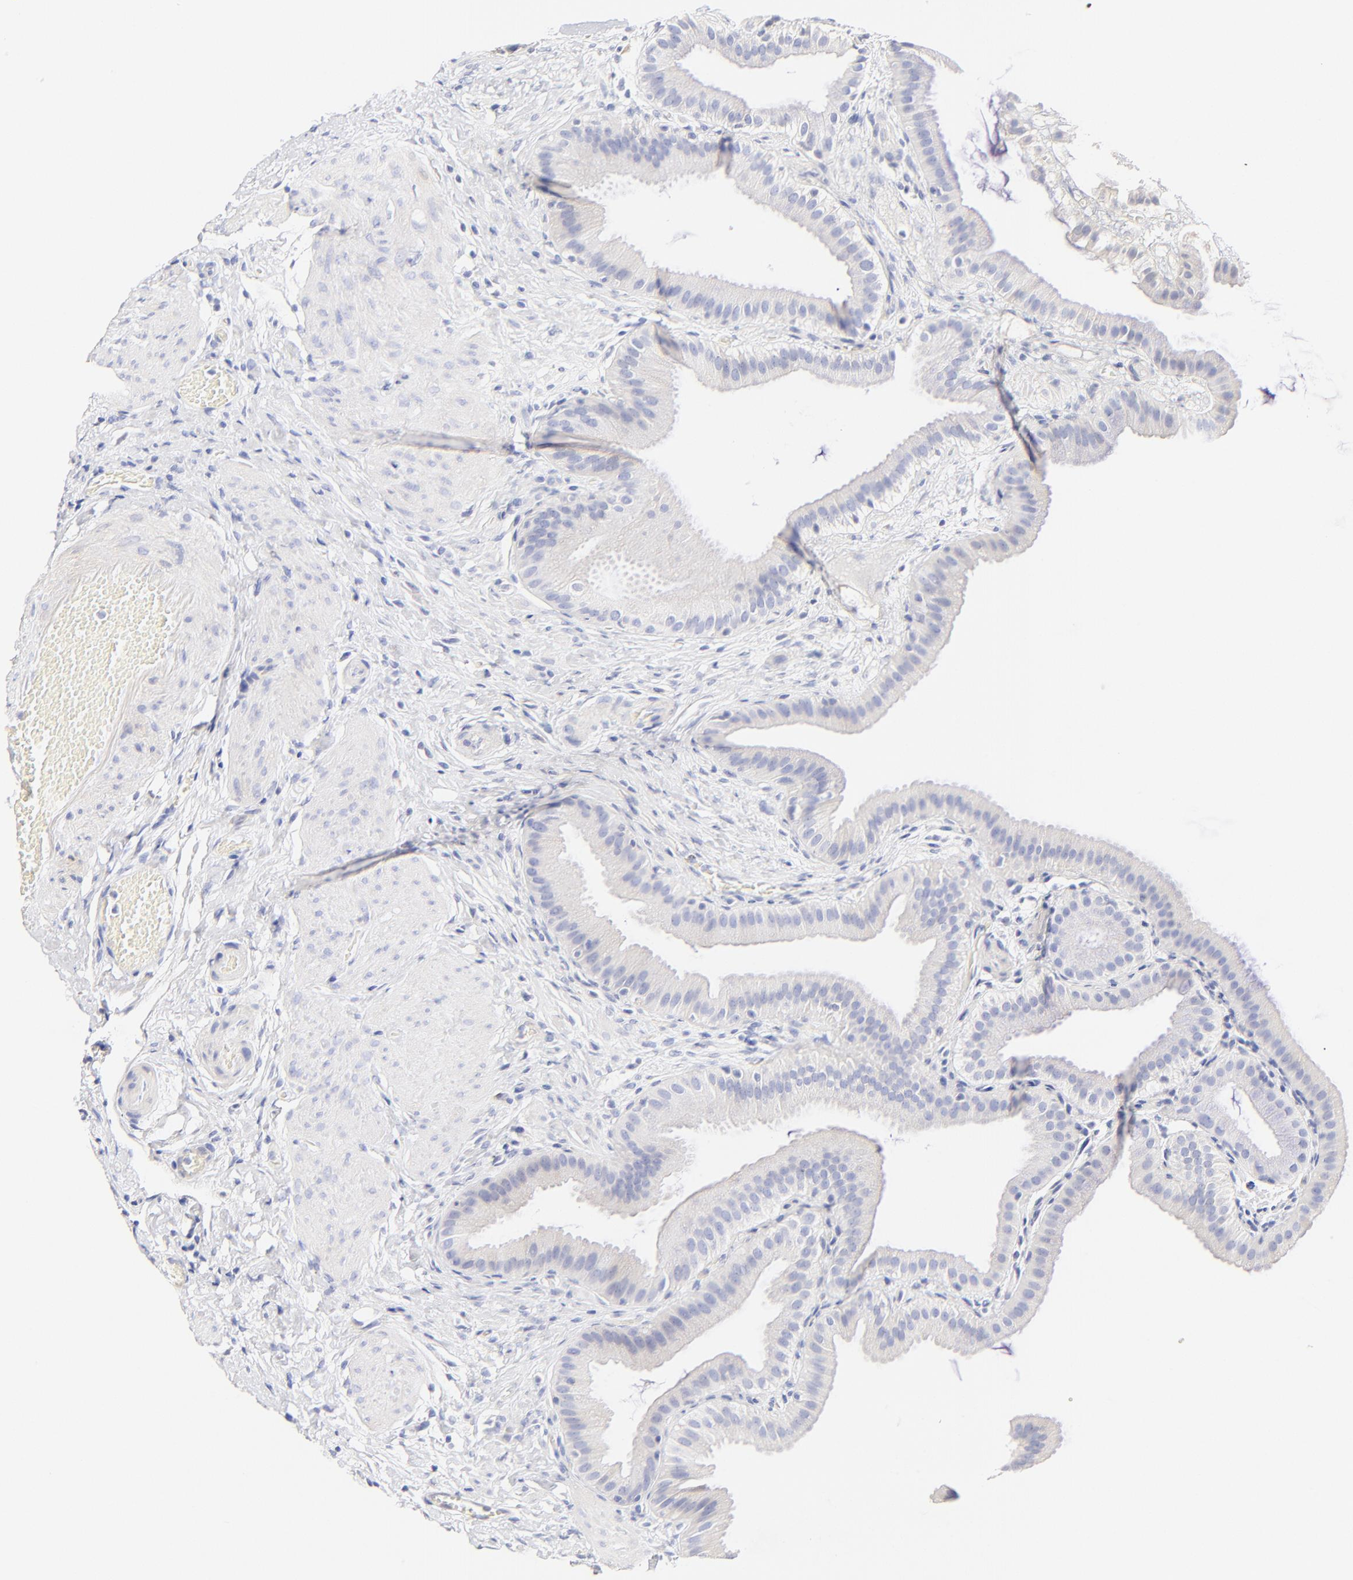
{"staining": {"intensity": "negative", "quantity": "none", "location": "none"}, "tissue": "gallbladder", "cell_type": "Glandular cells", "image_type": "normal", "snomed": [{"axis": "morphology", "description": "Normal tissue, NOS"}, {"axis": "topography", "description": "Gallbladder"}], "caption": "This is an IHC image of normal human gallbladder. There is no staining in glandular cells.", "gene": "ASB9", "patient": {"sex": "female", "age": 63}}